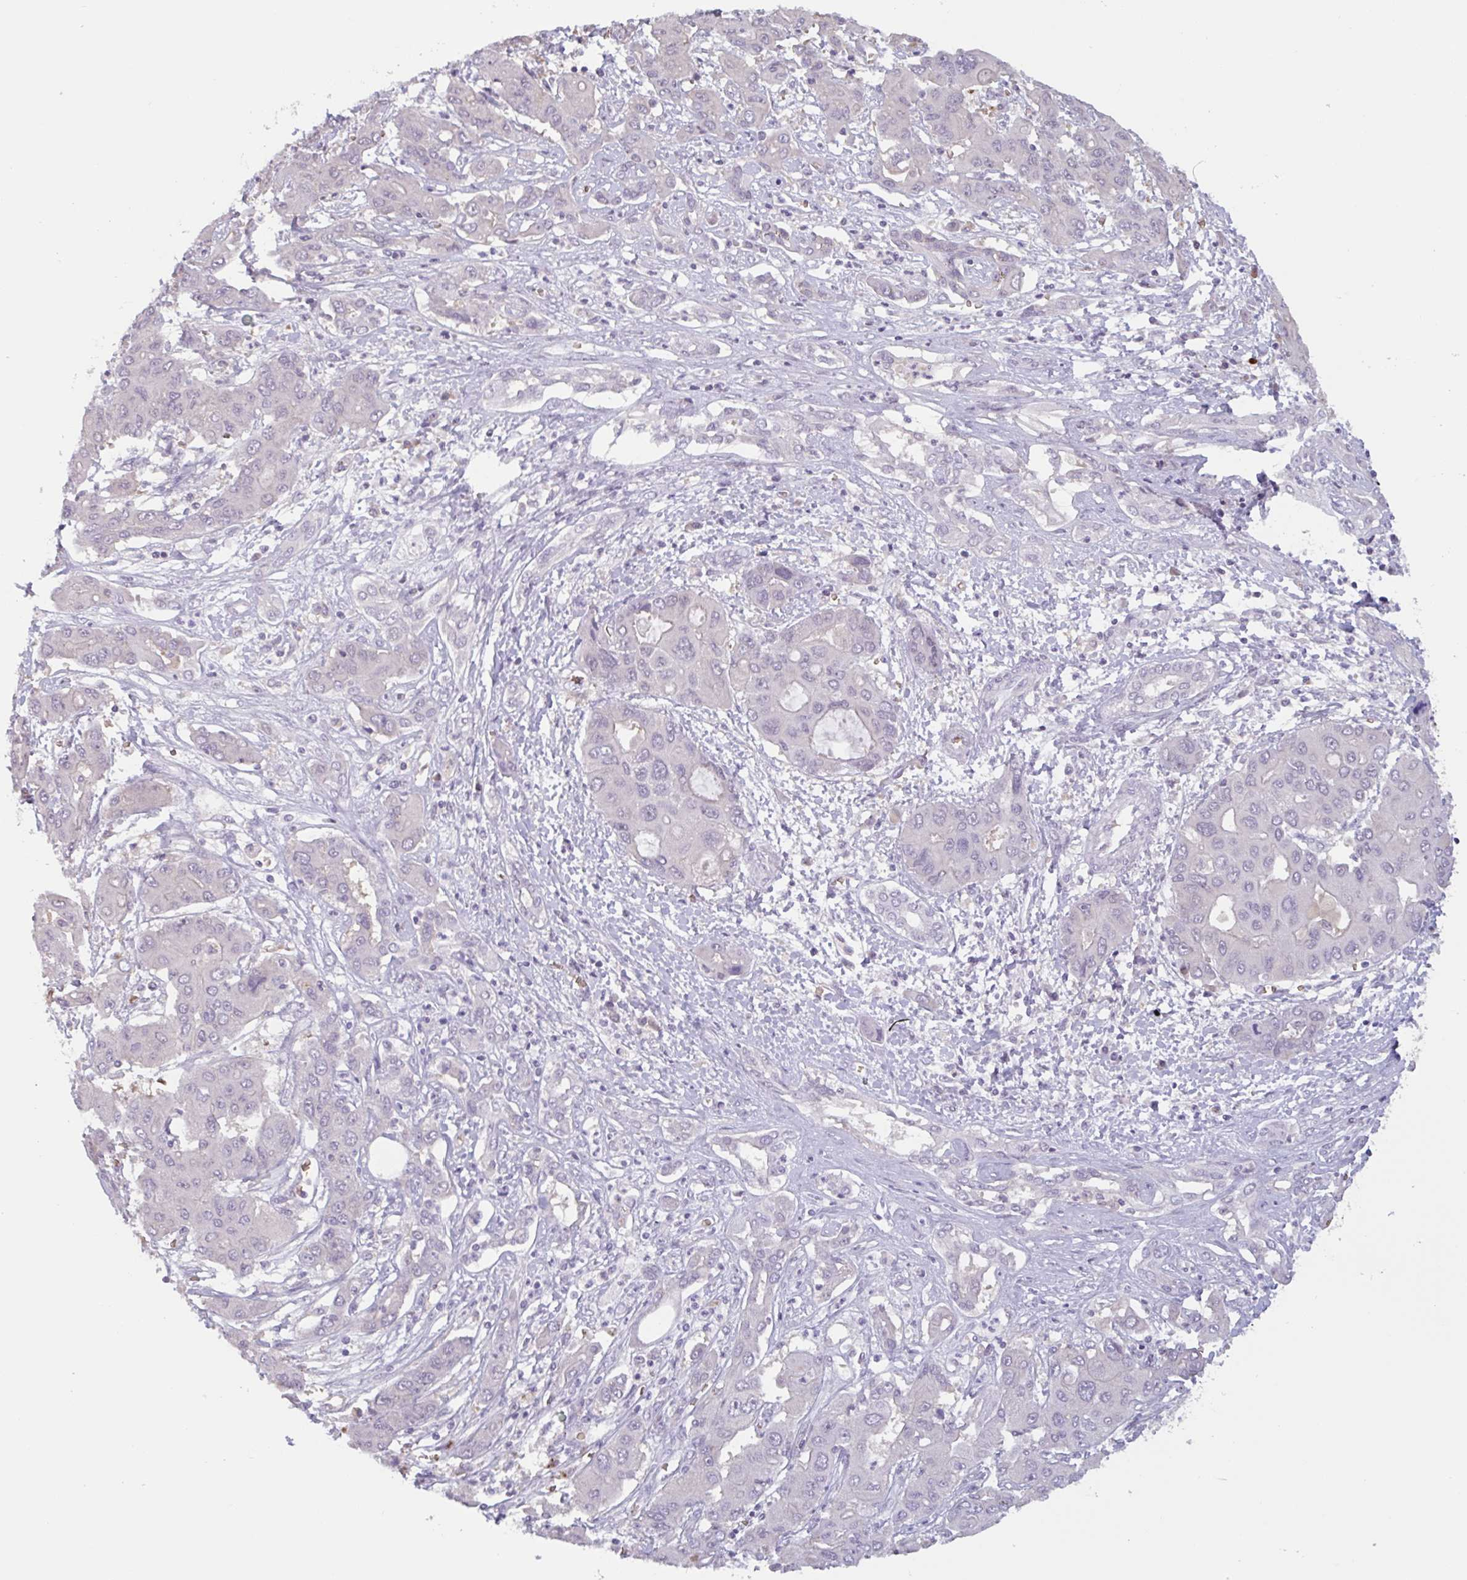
{"staining": {"intensity": "negative", "quantity": "none", "location": "none"}, "tissue": "liver cancer", "cell_type": "Tumor cells", "image_type": "cancer", "snomed": [{"axis": "morphology", "description": "Cholangiocarcinoma"}, {"axis": "topography", "description": "Liver"}], "caption": "DAB immunohistochemical staining of cholangiocarcinoma (liver) exhibits no significant positivity in tumor cells.", "gene": "RHAG", "patient": {"sex": "male", "age": 67}}